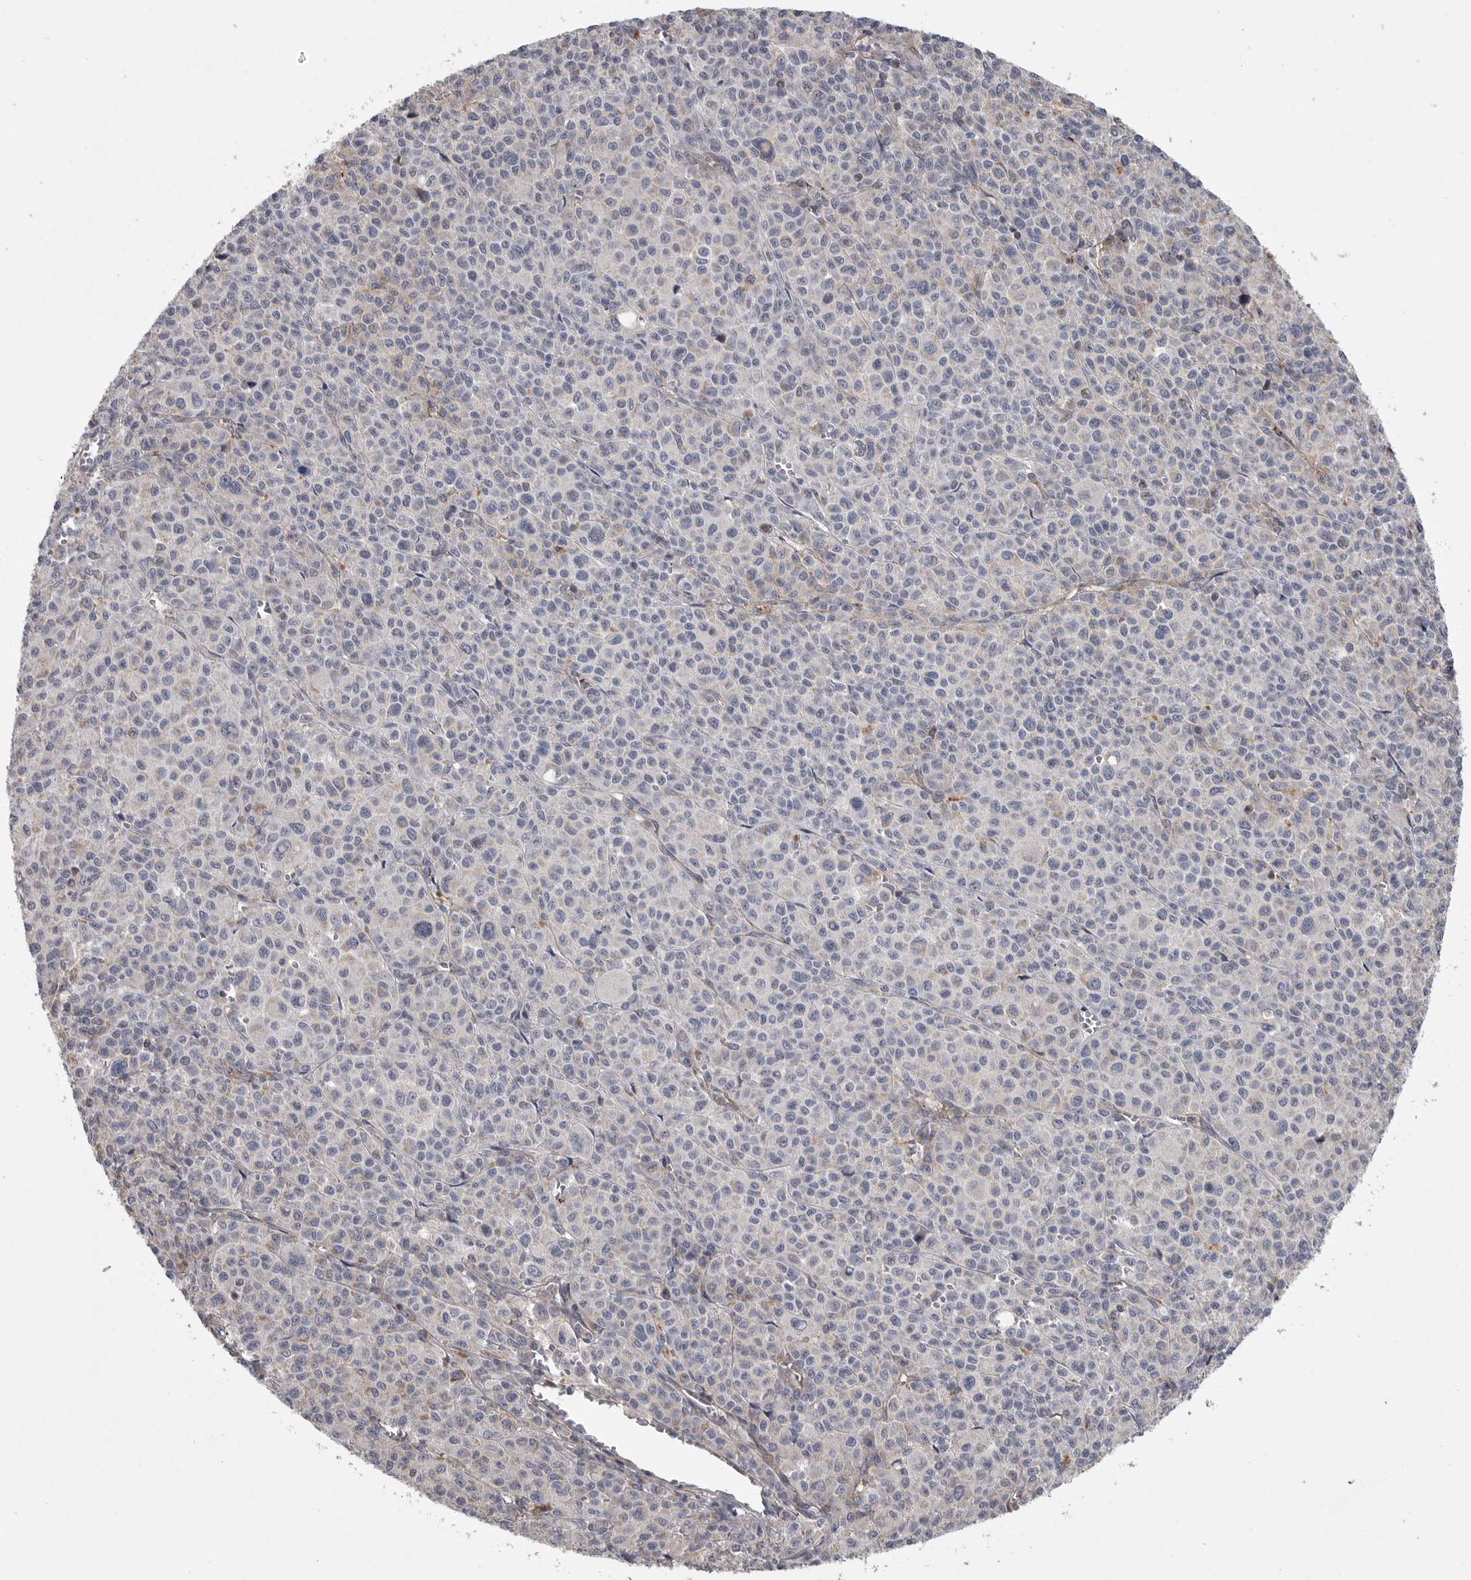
{"staining": {"intensity": "negative", "quantity": "none", "location": "none"}, "tissue": "melanoma", "cell_type": "Tumor cells", "image_type": "cancer", "snomed": [{"axis": "morphology", "description": "Malignant melanoma, Metastatic site"}, {"axis": "topography", "description": "Skin"}], "caption": "Immunohistochemical staining of melanoma displays no significant expression in tumor cells. Nuclei are stained in blue.", "gene": "CRP", "patient": {"sex": "female", "age": 74}}